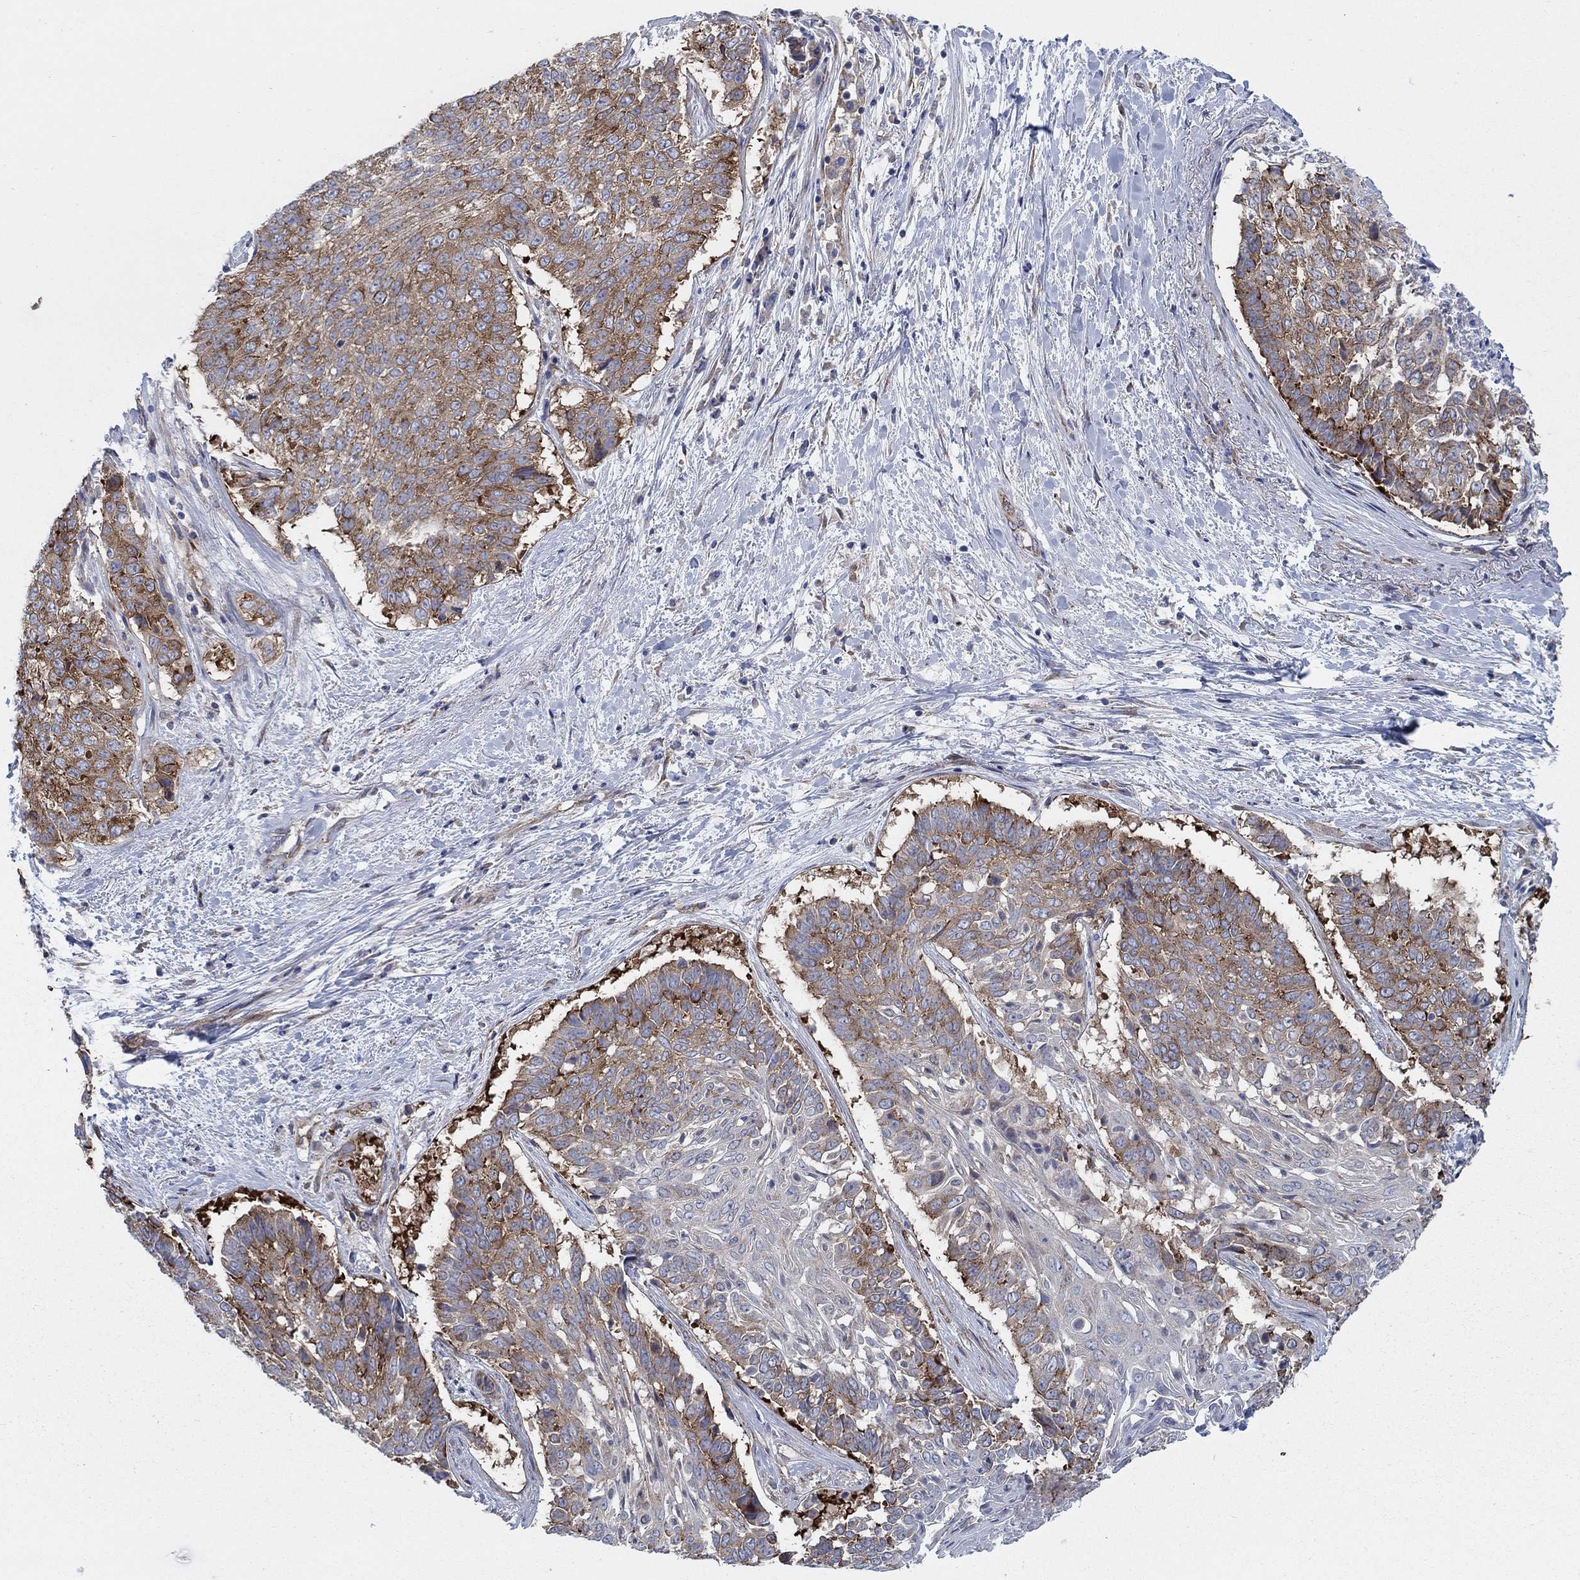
{"staining": {"intensity": "strong", "quantity": "25%-75%", "location": "cytoplasmic/membranous"}, "tissue": "lung cancer", "cell_type": "Tumor cells", "image_type": "cancer", "snomed": [{"axis": "morphology", "description": "Squamous cell carcinoma, NOS"}, {"axis": "topography", "description": "Lung"}], "caption": "This image demonstrates immunohistochemistry (IHC) staining of human squamous cell carcinoma (lung), with high strong cytoplasmic/membranous positivity in about 25%-75% of tumor cells.", "gene": "TMEM59", "patient": {"sex": "male", "age": 64}}